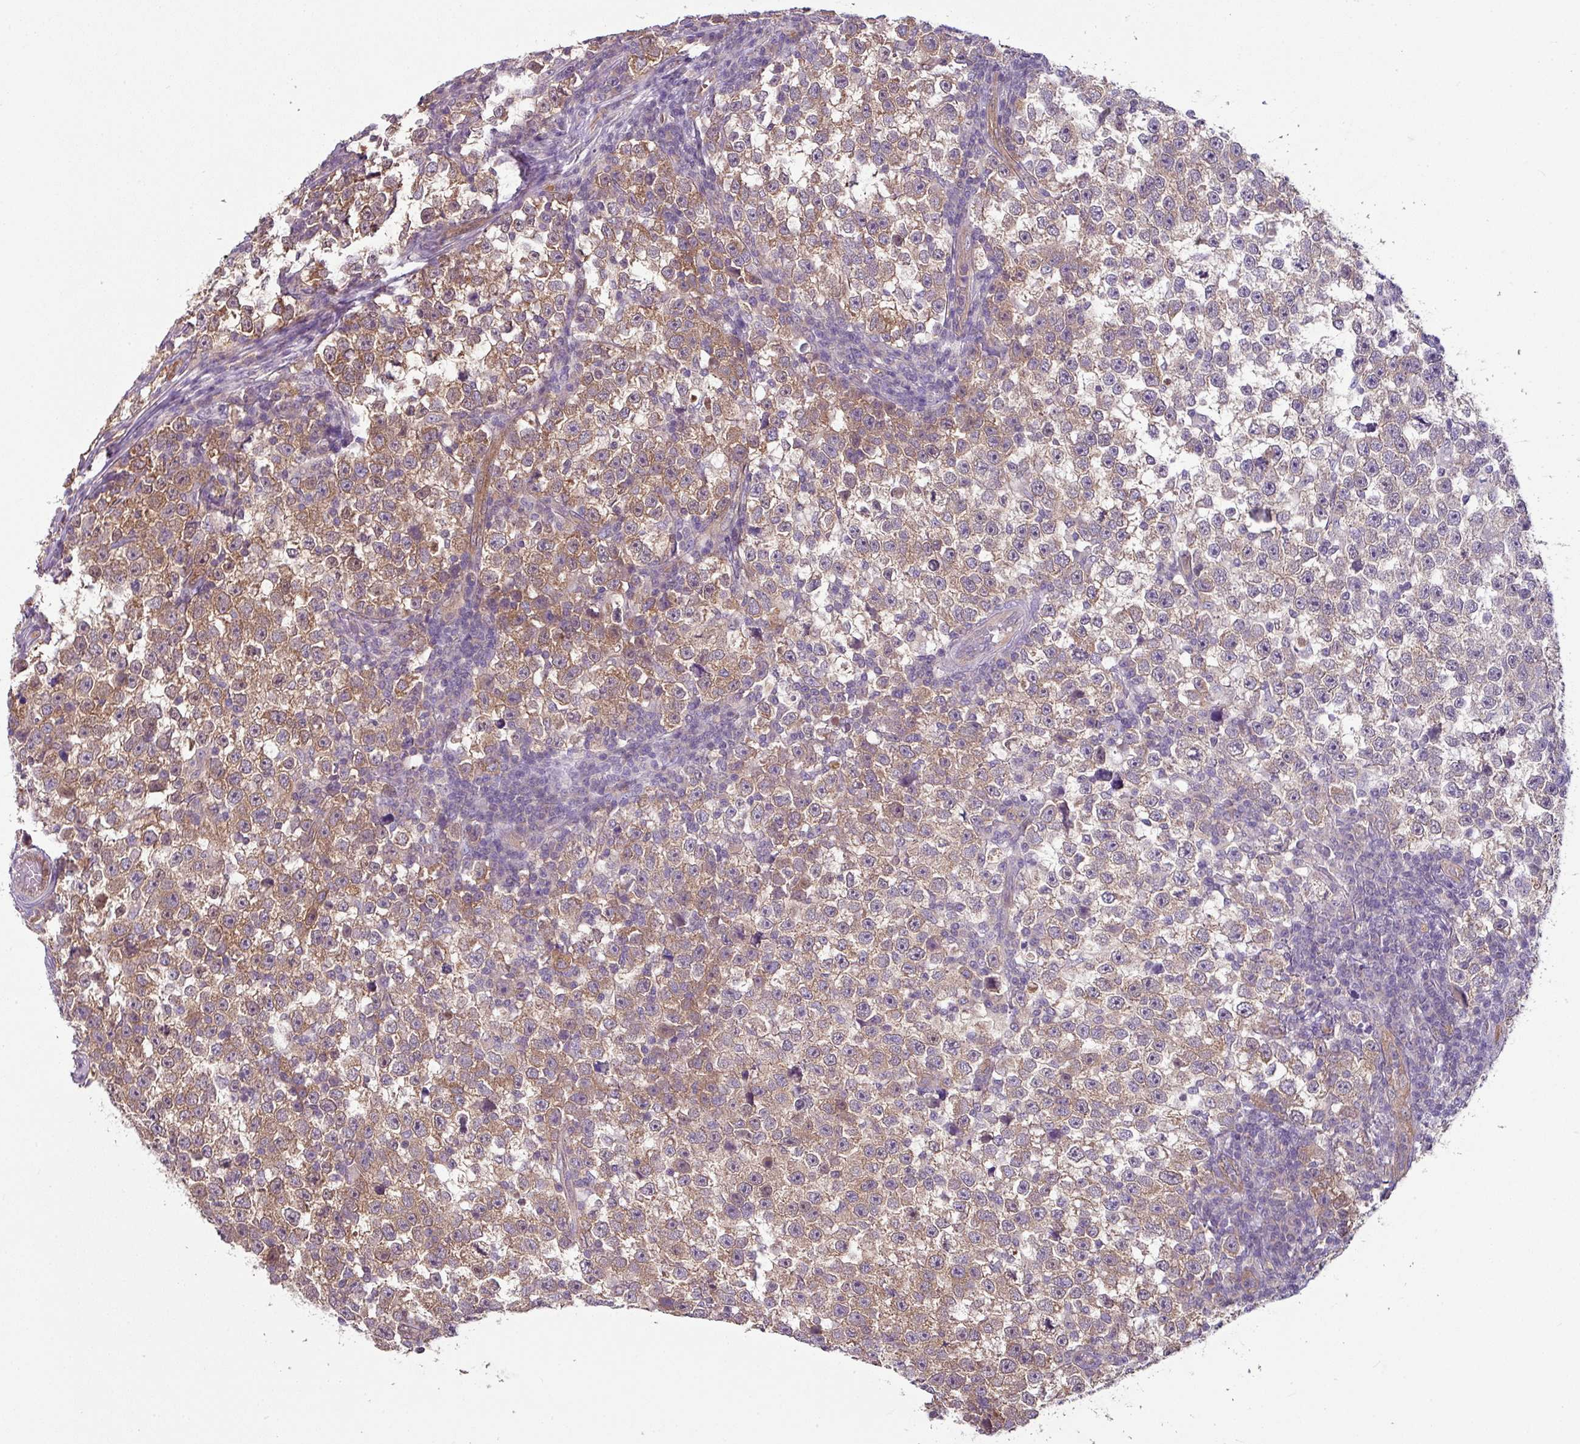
{"staining": {"intensity": "moderate", "quantity": "25%-75%", "location": "cytoplasmic/membranous"}, "tissue": "testis cancer", "cell_type": "Tumor cells", "image_type": "cancer", "snomed": [{"axis": "morphology", "description": "Normal tissue, NOS"}, {"axis": "morphology", "description": "Seminoma, NOS"}, {"axis": "topography", "description": "Testis"}], "caption": "Brown immunohistochemical staining in testis cancer (seminoma) displays moderate cytoplasmic/membranous positivity in approximately 25%-75% of tumor cells.", "gene": "TTLL12", "patient": {"sex": "male", "age": 43}}